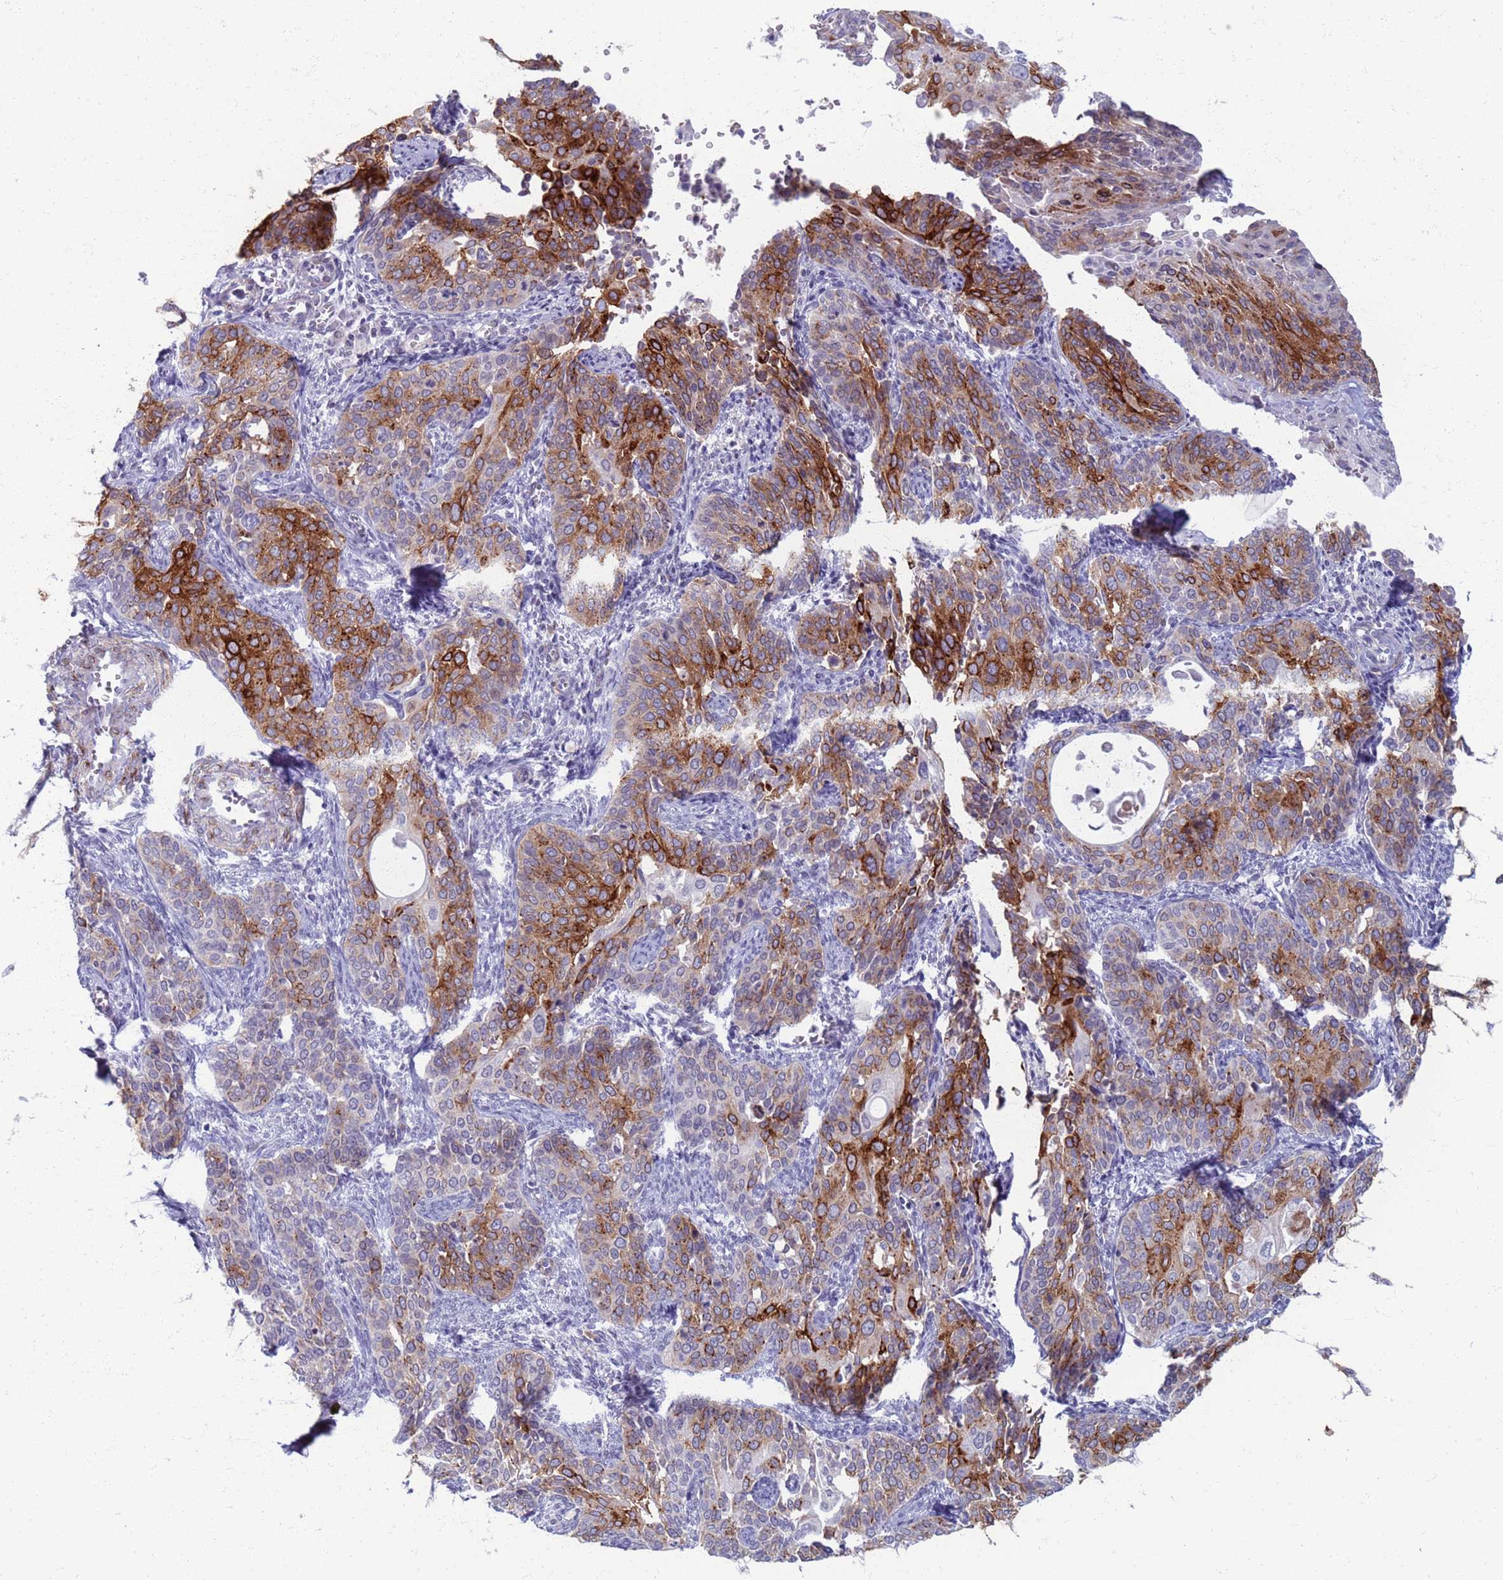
{"staining": {"intensity": "strong", "quantity": "25%-75%", "location": "cytoplasmic/membranous"}, "tissue": "cervical cancer", "cell_type": "Tumor cells", "image_type": "cancer", "snomed": [{"axis": "morphology", "description": "Squamous cell carcinoma, NOS"}, {"axis": "topography", "description": "Cervix"}], "caption": "Immunohistochemical staining of cervical cancer (squamous cell carcinoma) reveals high levels of strong cytoplasmic/membranous protein expression in approximately 25%-75% of tumor cells.", "gene": "CLCA2", "patient": {"sex": "female", "age": 44}}